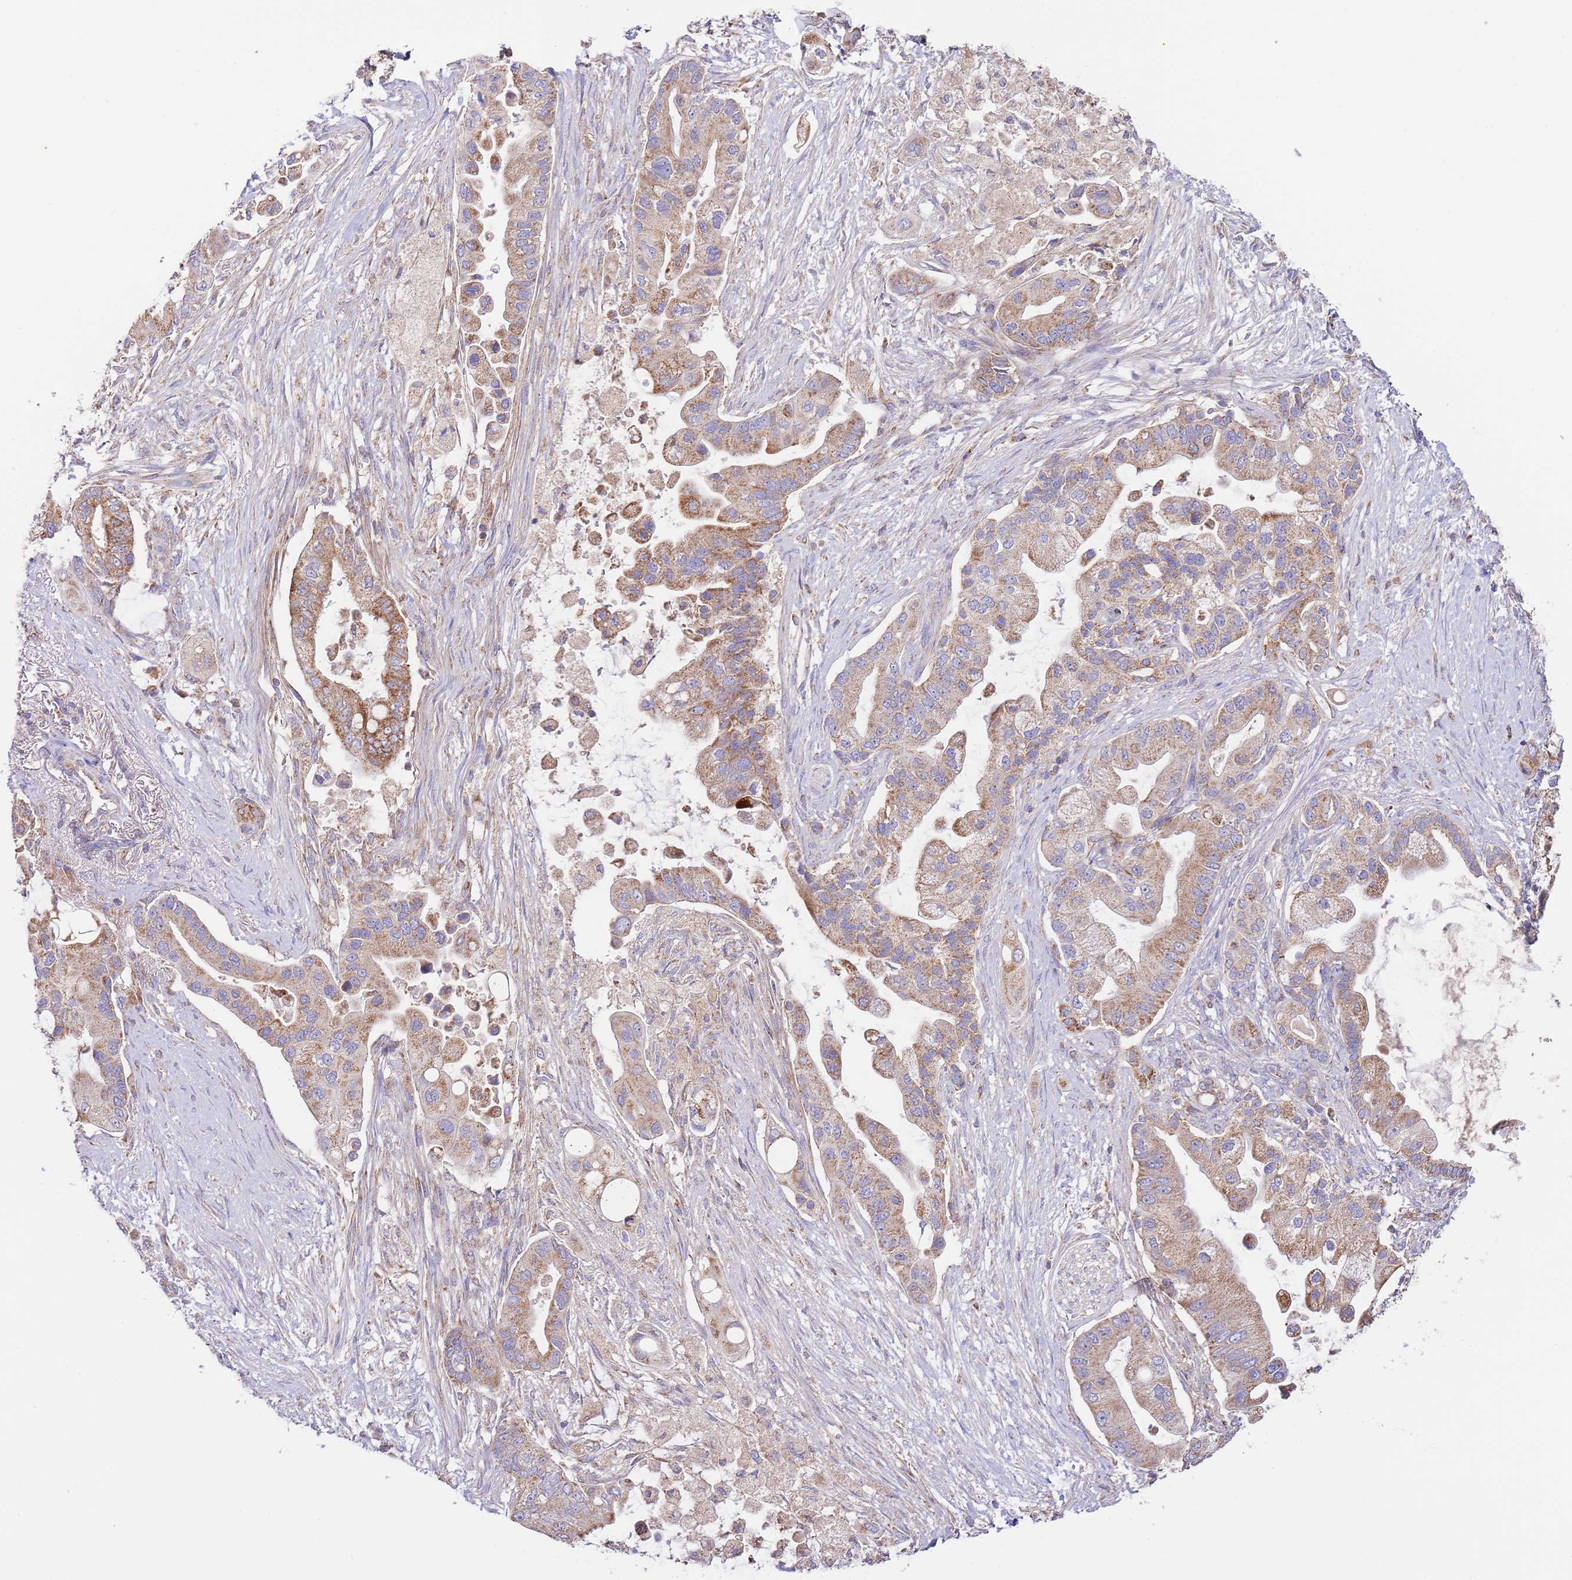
{"staining": {"intensity": "moderate", "quantity": ">75%", "location": "cytoplasmic/membranous"}, "tissue": "pancreatic cancer", "cell_type": "Tumor cells", "image_type": "cancer", "snomed": [{"axis": "morphology", "description": "Adenocarcinoma, NOS"}, {"axis": "topography", "description": "Pancreas"}], "caption": "A medium amount of moderate cytoplasmic/membranous positivity is identified in approximately >75% of tumor cells in adenocarcinoma (pancreatic) tissue.", "gene": "DNAJA3", "patient": {"sex": "male", "age": 57}}